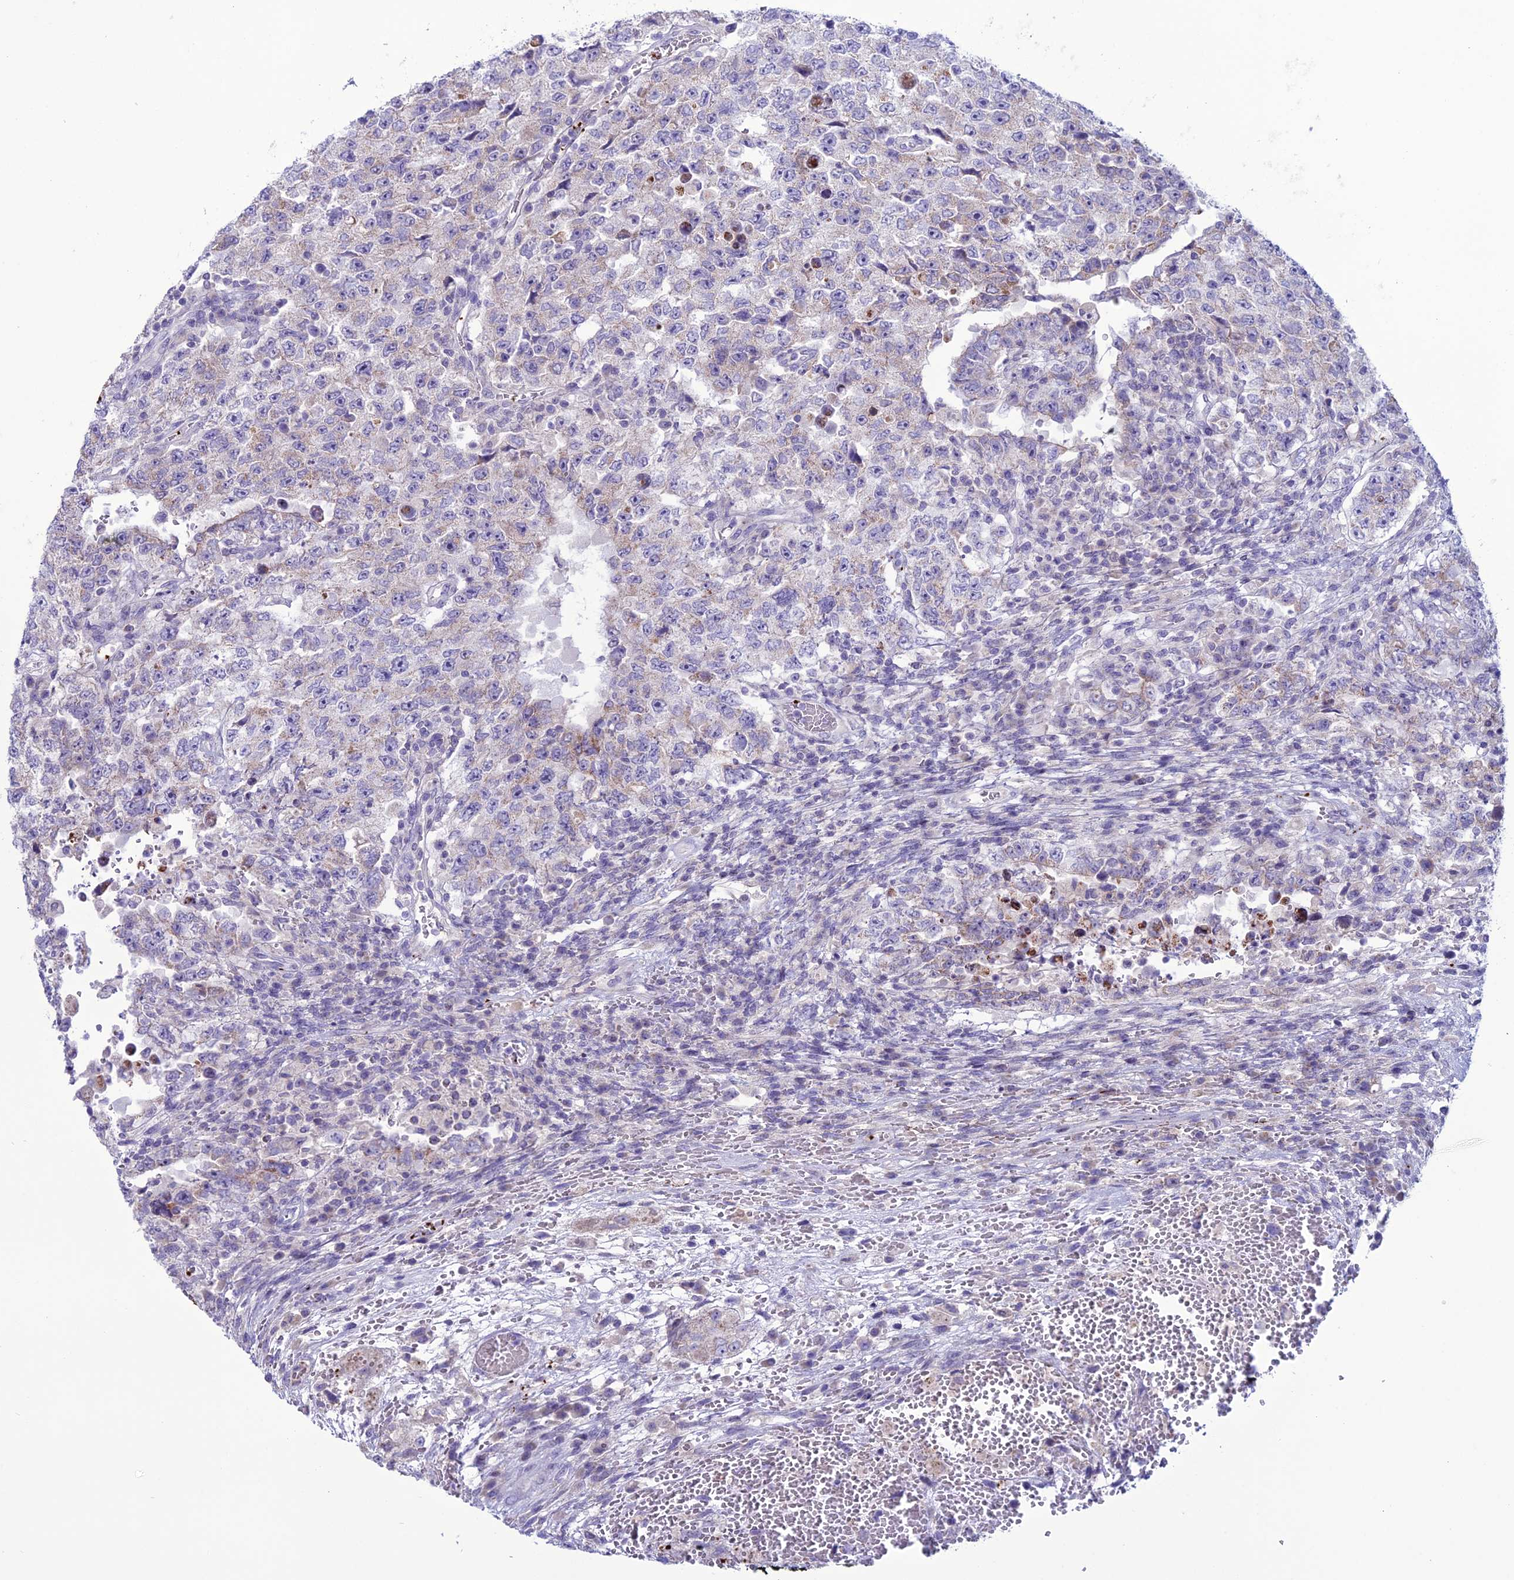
{"staining": {"intensity": "weak", "quantity": "<25%", "location": "cytoplasmic/membranous"}, "tissue": "testis cancer", "cell_type": "Tumor cells", "image_type": "cancer", "snomed": [{"axis": "morphology", "description": "Carcinoma, Embryonal, NOS"}, {"axis": "topography", "description": "Testis"}], "caption": "An immunohistochemistry (IHC) image of testis embryonal carcinoma is shown. There is no staining in tumor cells of testis embryonal carcinoma.", "gene": "C21orf140", "patient": {"sex": "male", "age": 26}}